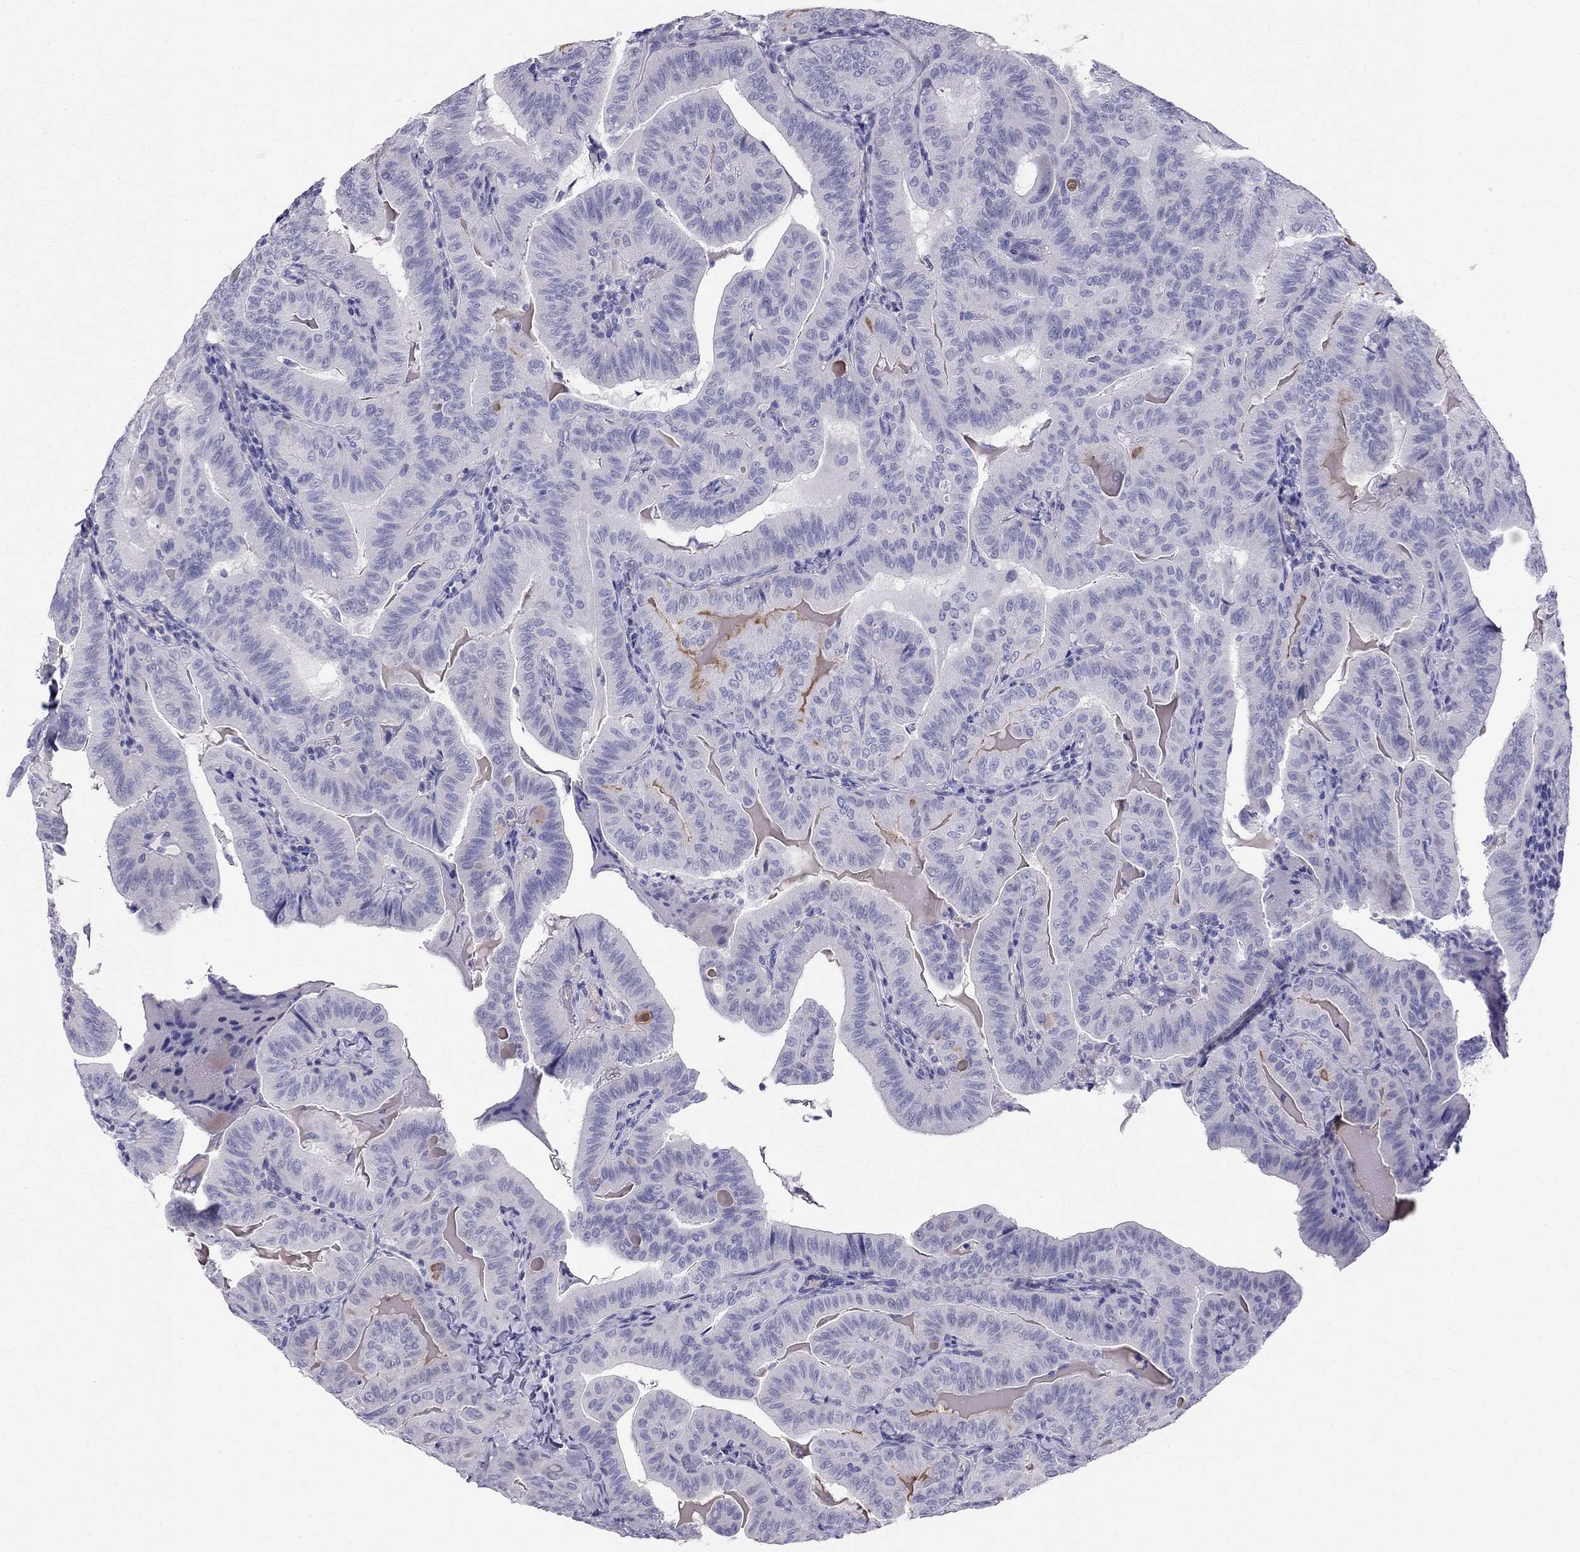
{"staining": {"intensity": "negative", "quantity": "none", "location": "none"}, "tissue": "thyroid cancer", "cell_type": "Tumor cells", "image_type": "cancer", "snomed": [{"axis": "morphology", "description": "Papillary adenocarcinoma, NOS"}, {"axis": "topography", "description": "Thyroid gland"}], "caption": "Immunohistochemistry histopathology image of papillary adenocarcinoma (thyroid) stained for a protein (brown), which shows no staining in tumor cells. The staining is performed using DAB (3,3'-diaminobenzidine) brown chromogen with nuclei counter-stained in using hematoxylin.", "gene": "IL17REL", "patient": {"sex": "female", "age": 68}}